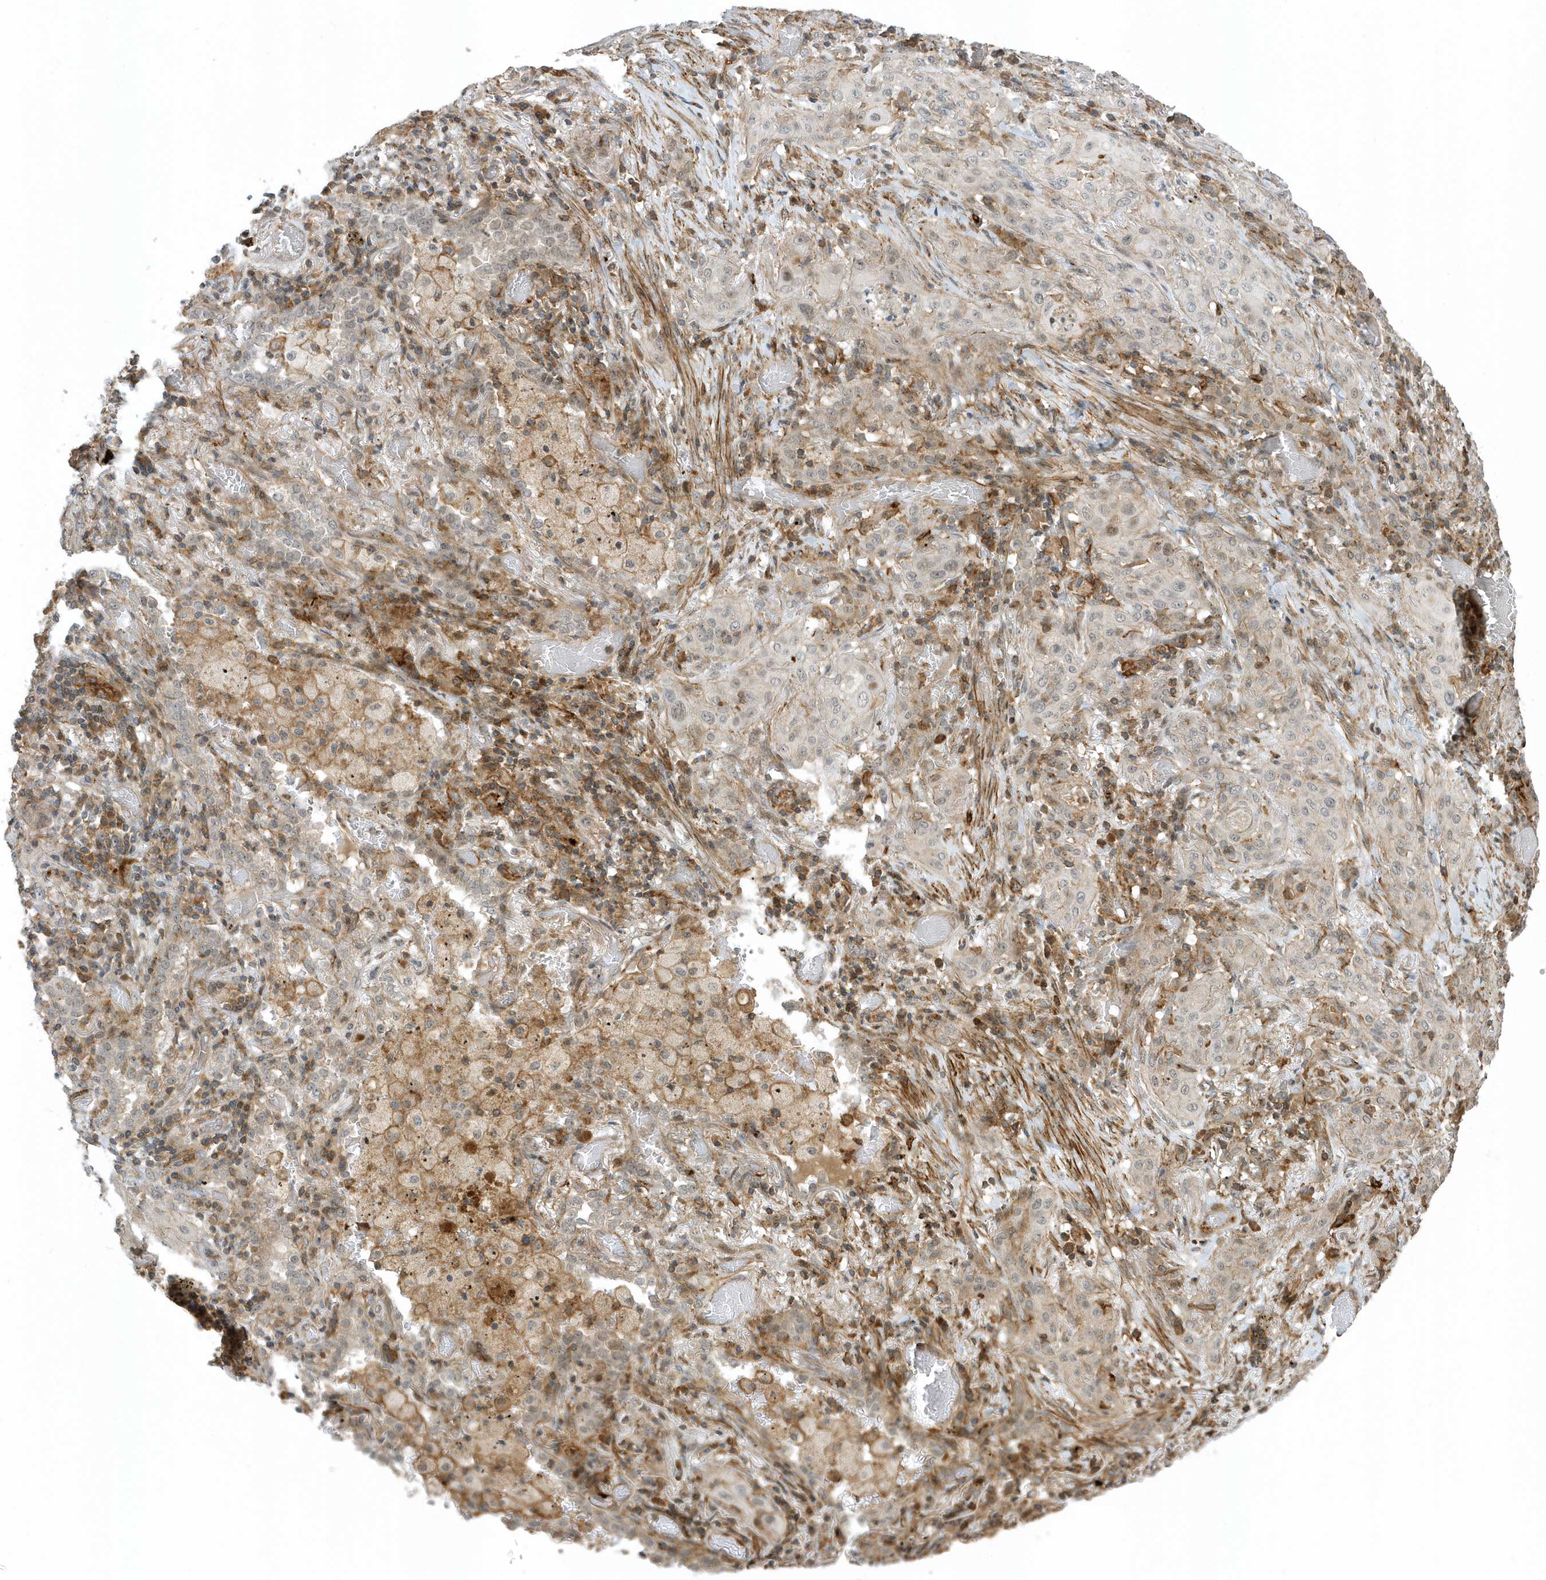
{"staining": {"intensity": "negative", "quantity": "none", "location": "none"}, "tissue": "lung cancer", "cell_type": "Tumor cells", "image_type": "cancer", "snomed": [{"axis": "morphology", "description": "Squamous cell carcinoma, NOS"}, {"axis": "topography", "description": "Lung"}], "caption": "DAB immunohistochemical staining of human lung cancer (squamous cell carcinoma) shows no significant positivity in tumor cells.", "gene": "ZBTB8A", "patient": {"sex": "female", "age": 47}}